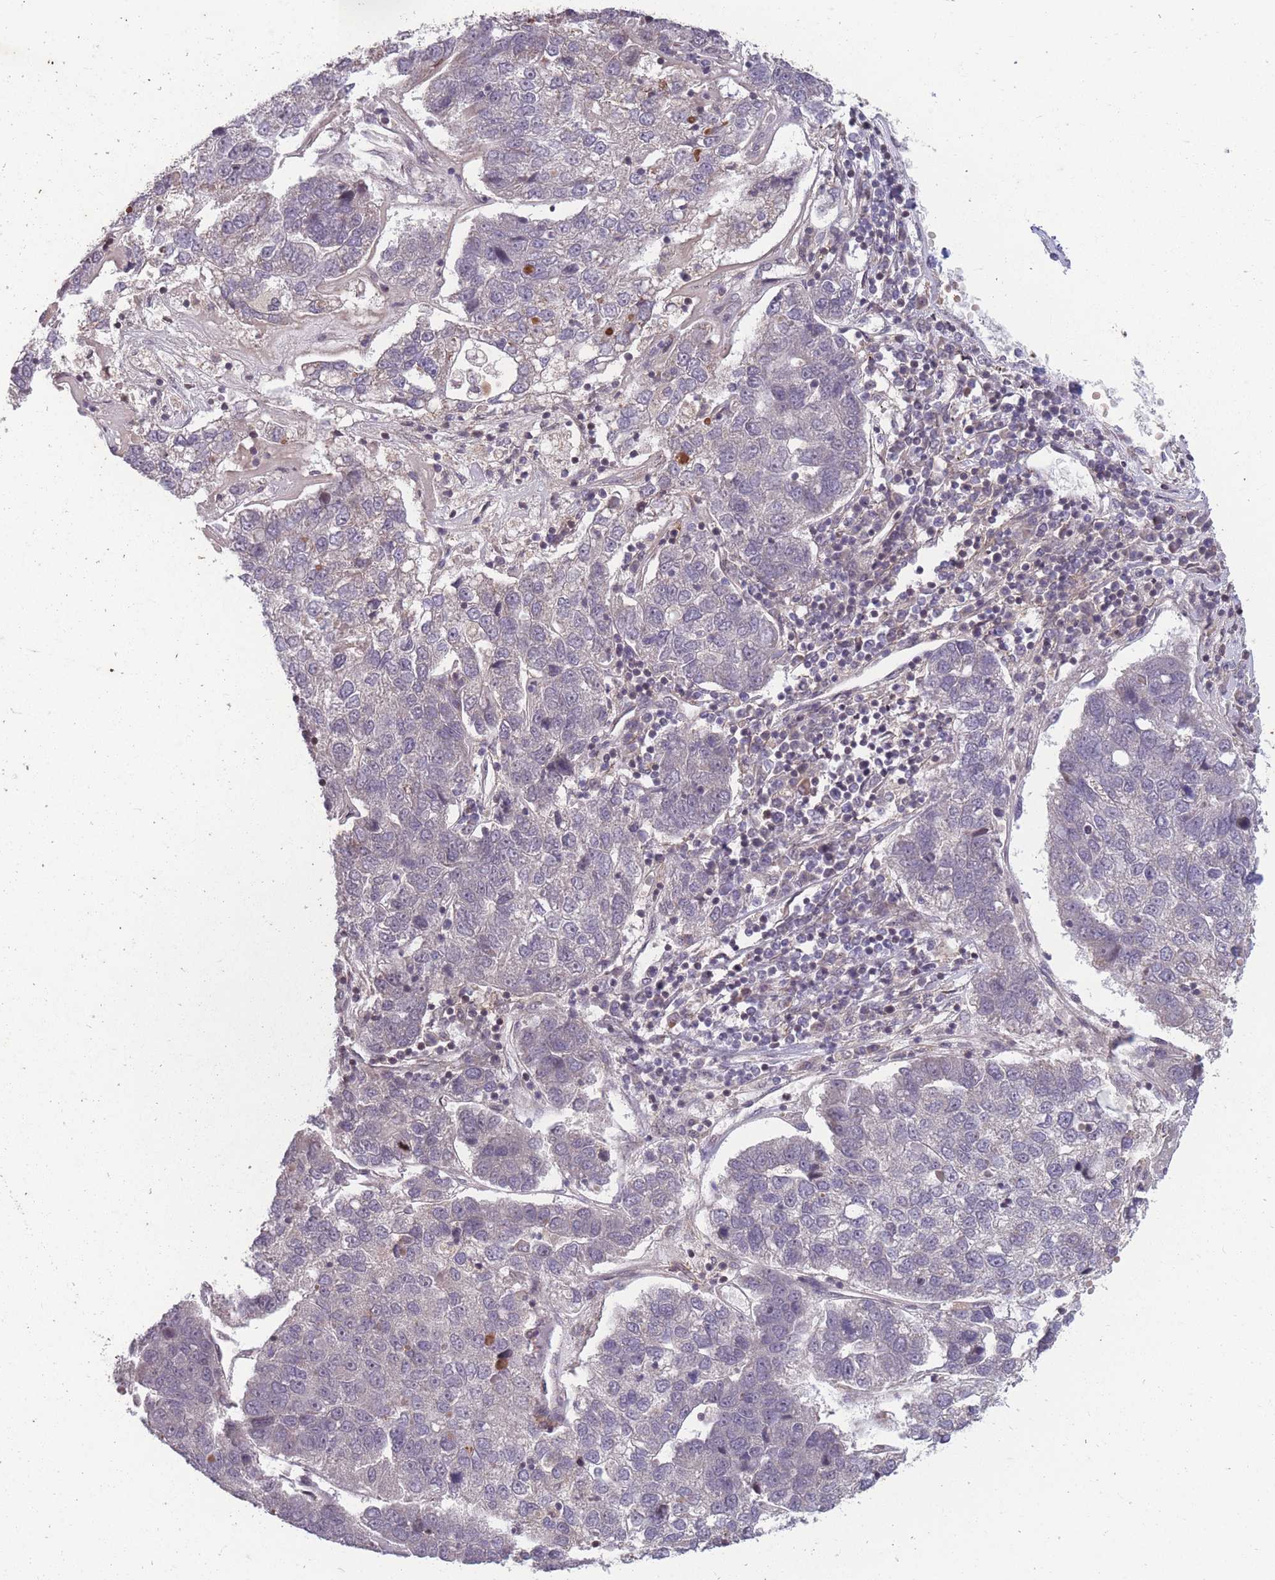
{"staining": {"intensity": "weak", "quantity": "<25%", "location": "cytoplasmic/membranous"}, "tissue": "pancreatic cancer", "cell_type": "Tumor cells", "image_type": "cancer", "snomed": [{"axis": "morphology", "description": "Adenocarcinoma, NOS"}, {"axis": "topography", "description": "Pancreas"}], "caption": "Protein analysis of pancreatic adenocarcinoma exhibits no significant positivity in tumor cells.", "gene": "GGT5", "patient": {"sex": "female", "age": 61}}